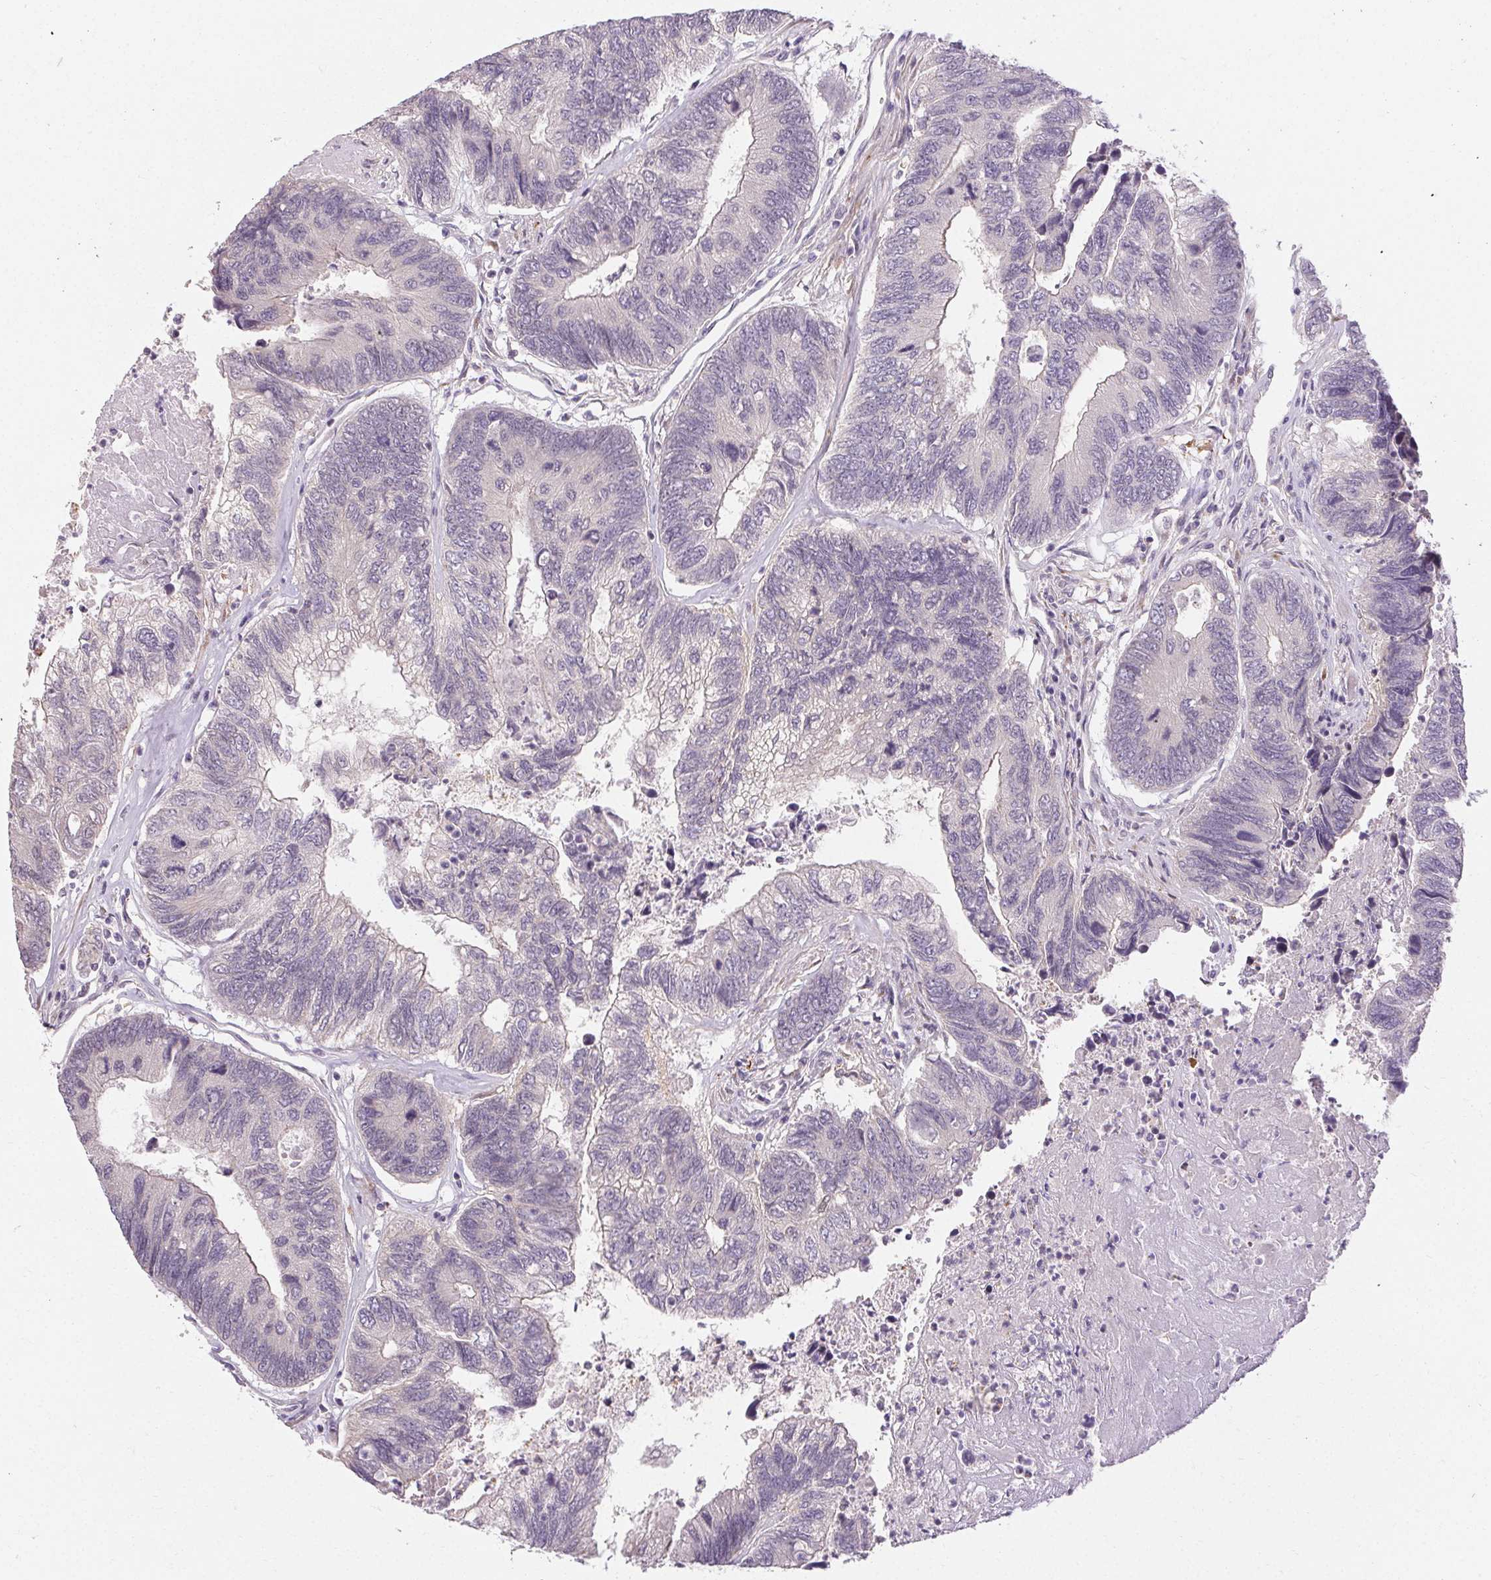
{"staining": {"intensity": "negative", "quantity": "none", "location": "none"}, "tissue": "colorectal cancer", "cell_type": "Tumor cells", "image_type": "cancer", "snomed": [{"axis": "morphology", "description": "Adenocarcinoma, NOS"}, {"axis": "topography", "description": "Colon"}], "caption": "Colorectal cancer stained for a protein using IHC displays no positivity tumor cells.", "gene": "TMEM52B", "patient": {"sex": "female", "age": 67}}